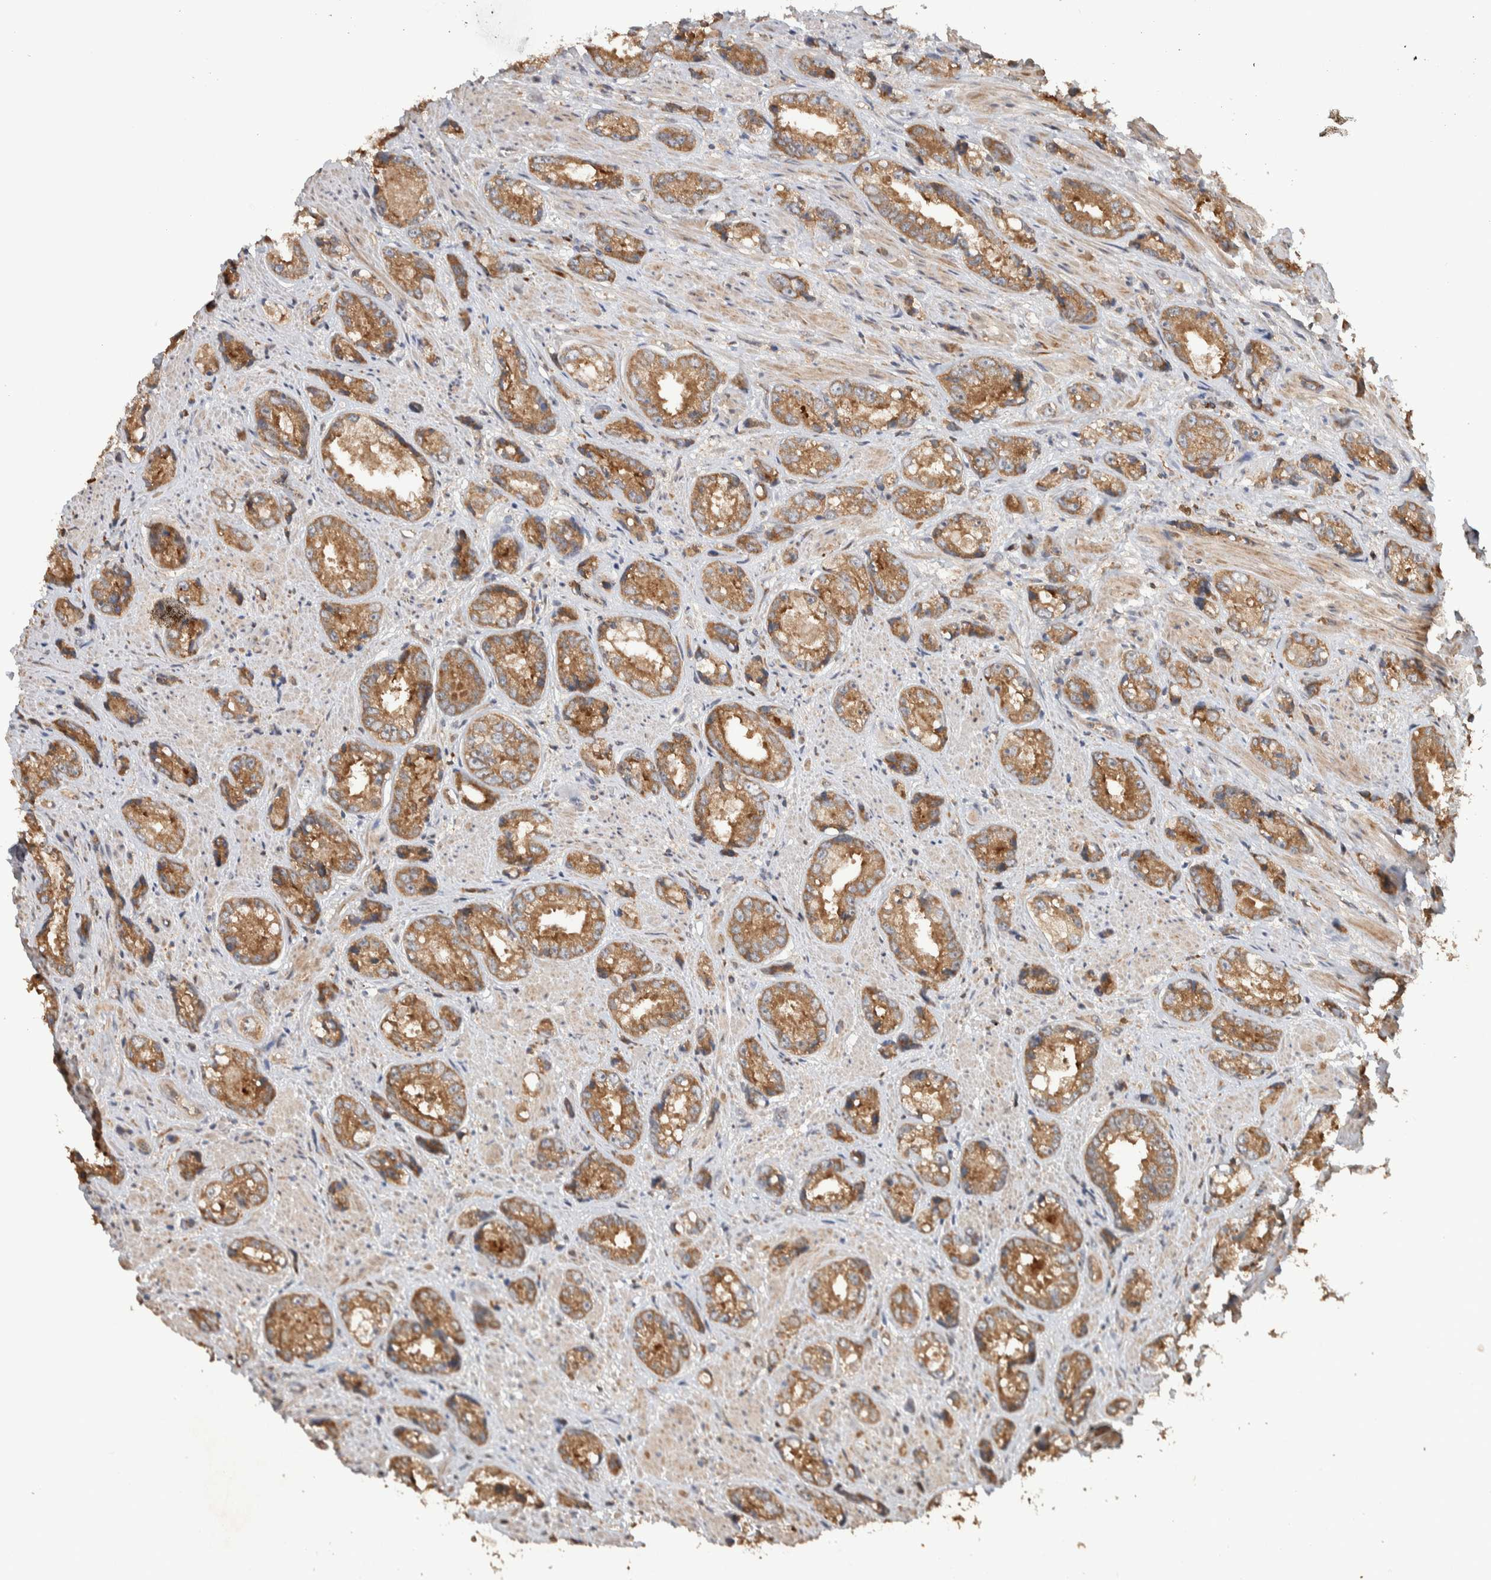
{"staining": {"intensity": "moderate", "quantity": ">75%", "location": "cytoplasmic/membranous"}, "tissue": "prostate cancer", "cell_type": "Tumor cells", "image_type": "cancer", "snomed": [{"axis": "morphology", "description": "Adenocarcinoma, High grade"}, {"axis": "topography", "description": "Prostate"}], "caption": "Immunohistochemical staining of human prostate cancer exhibits medium levels of moderate cytoplasmic/membranous protein positivity in about >75% of tumor cells.", "gene": "VPS53", "patient": {"sex": "male", "age": 61}}